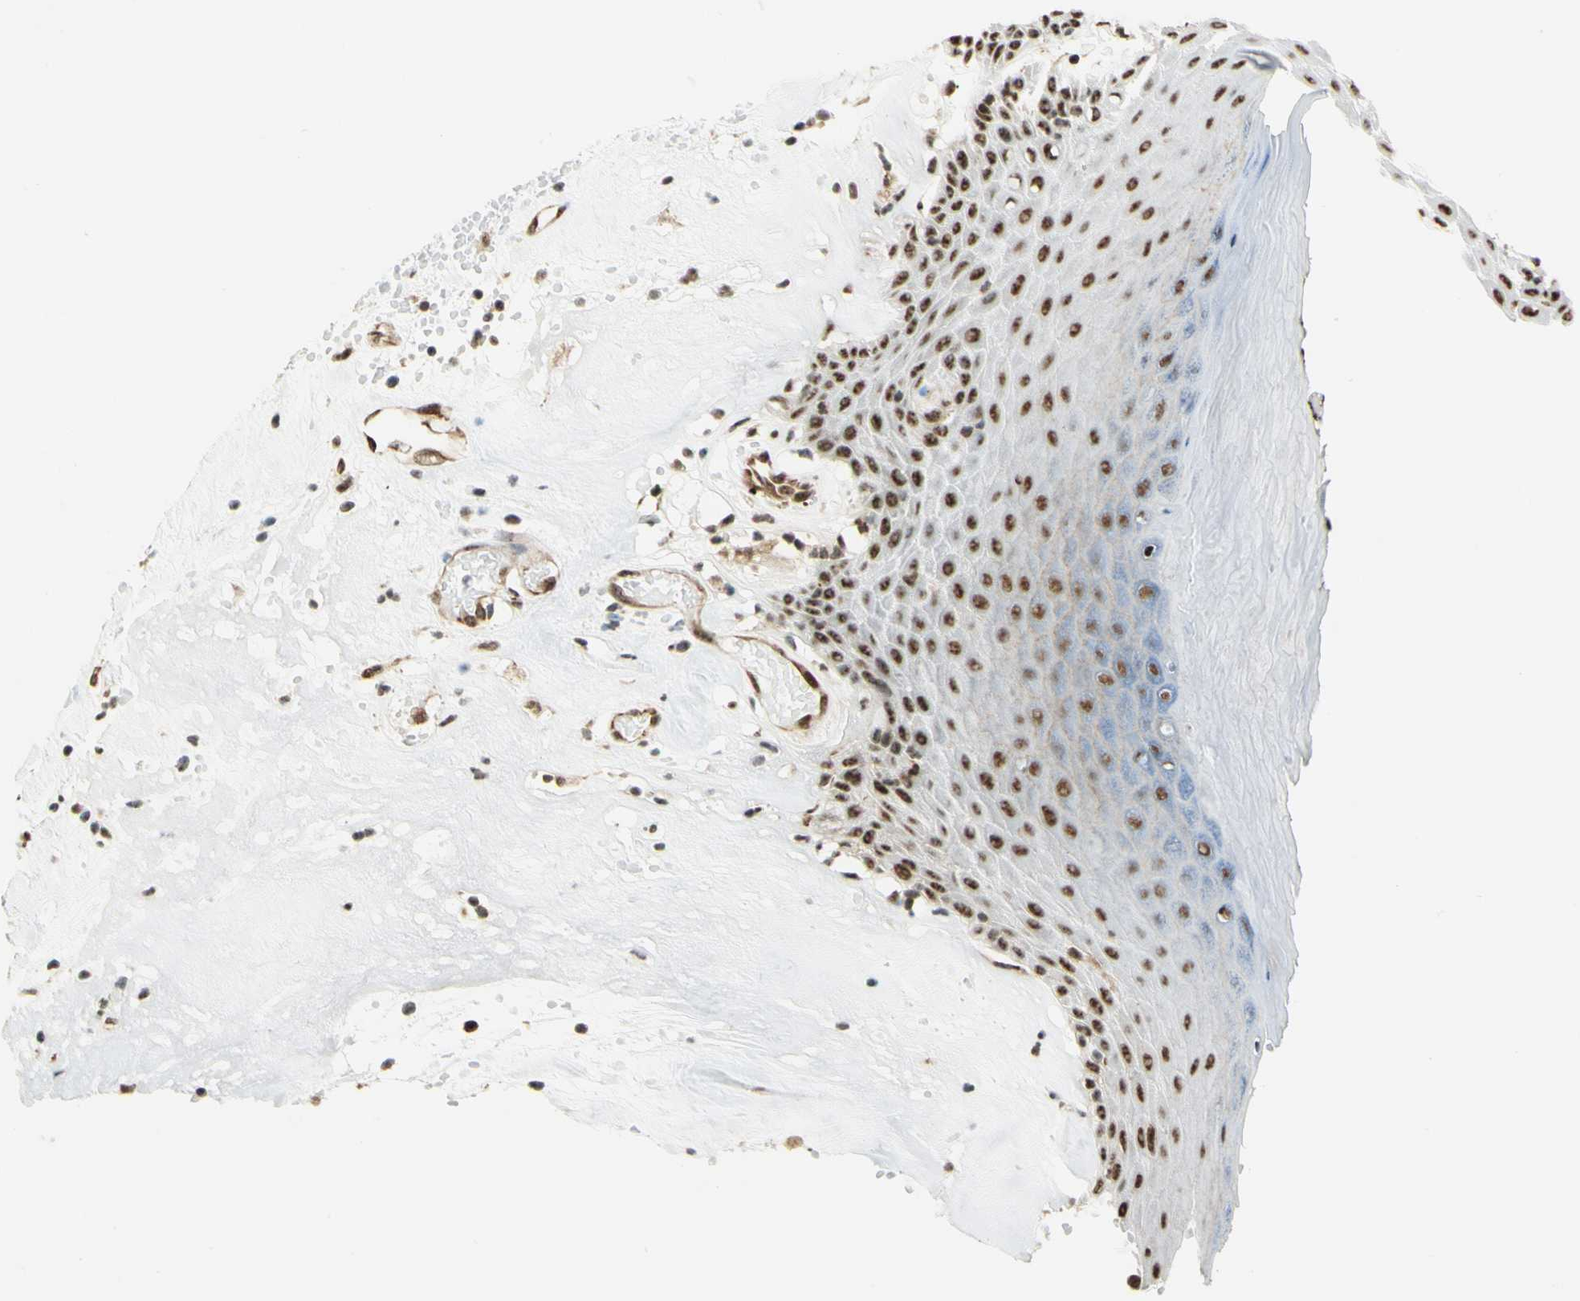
{"staining": {"intensity": "strong", "quantity": ">75%", "location": "nuclear"}, "tissue": "skin", "cell_type": "Epidermal cells", "image_type": "normal", "snomed": [{"axis": "morphology", "description": "Normal tissue, NOS"}, {"axis": "morphology", "description": "Inflammation, NOS"}, {"axis": "topography", "description": "Vulva"}], "caption": "DAB (3,3'-diaminobenzidine) immunohistochemical staining of unremarkable human skin reveals strong nuclear protein staining in about >75% of epidermal cells.", "gene": "SAP18", "patient": {"sex": "female", "age": 84}}